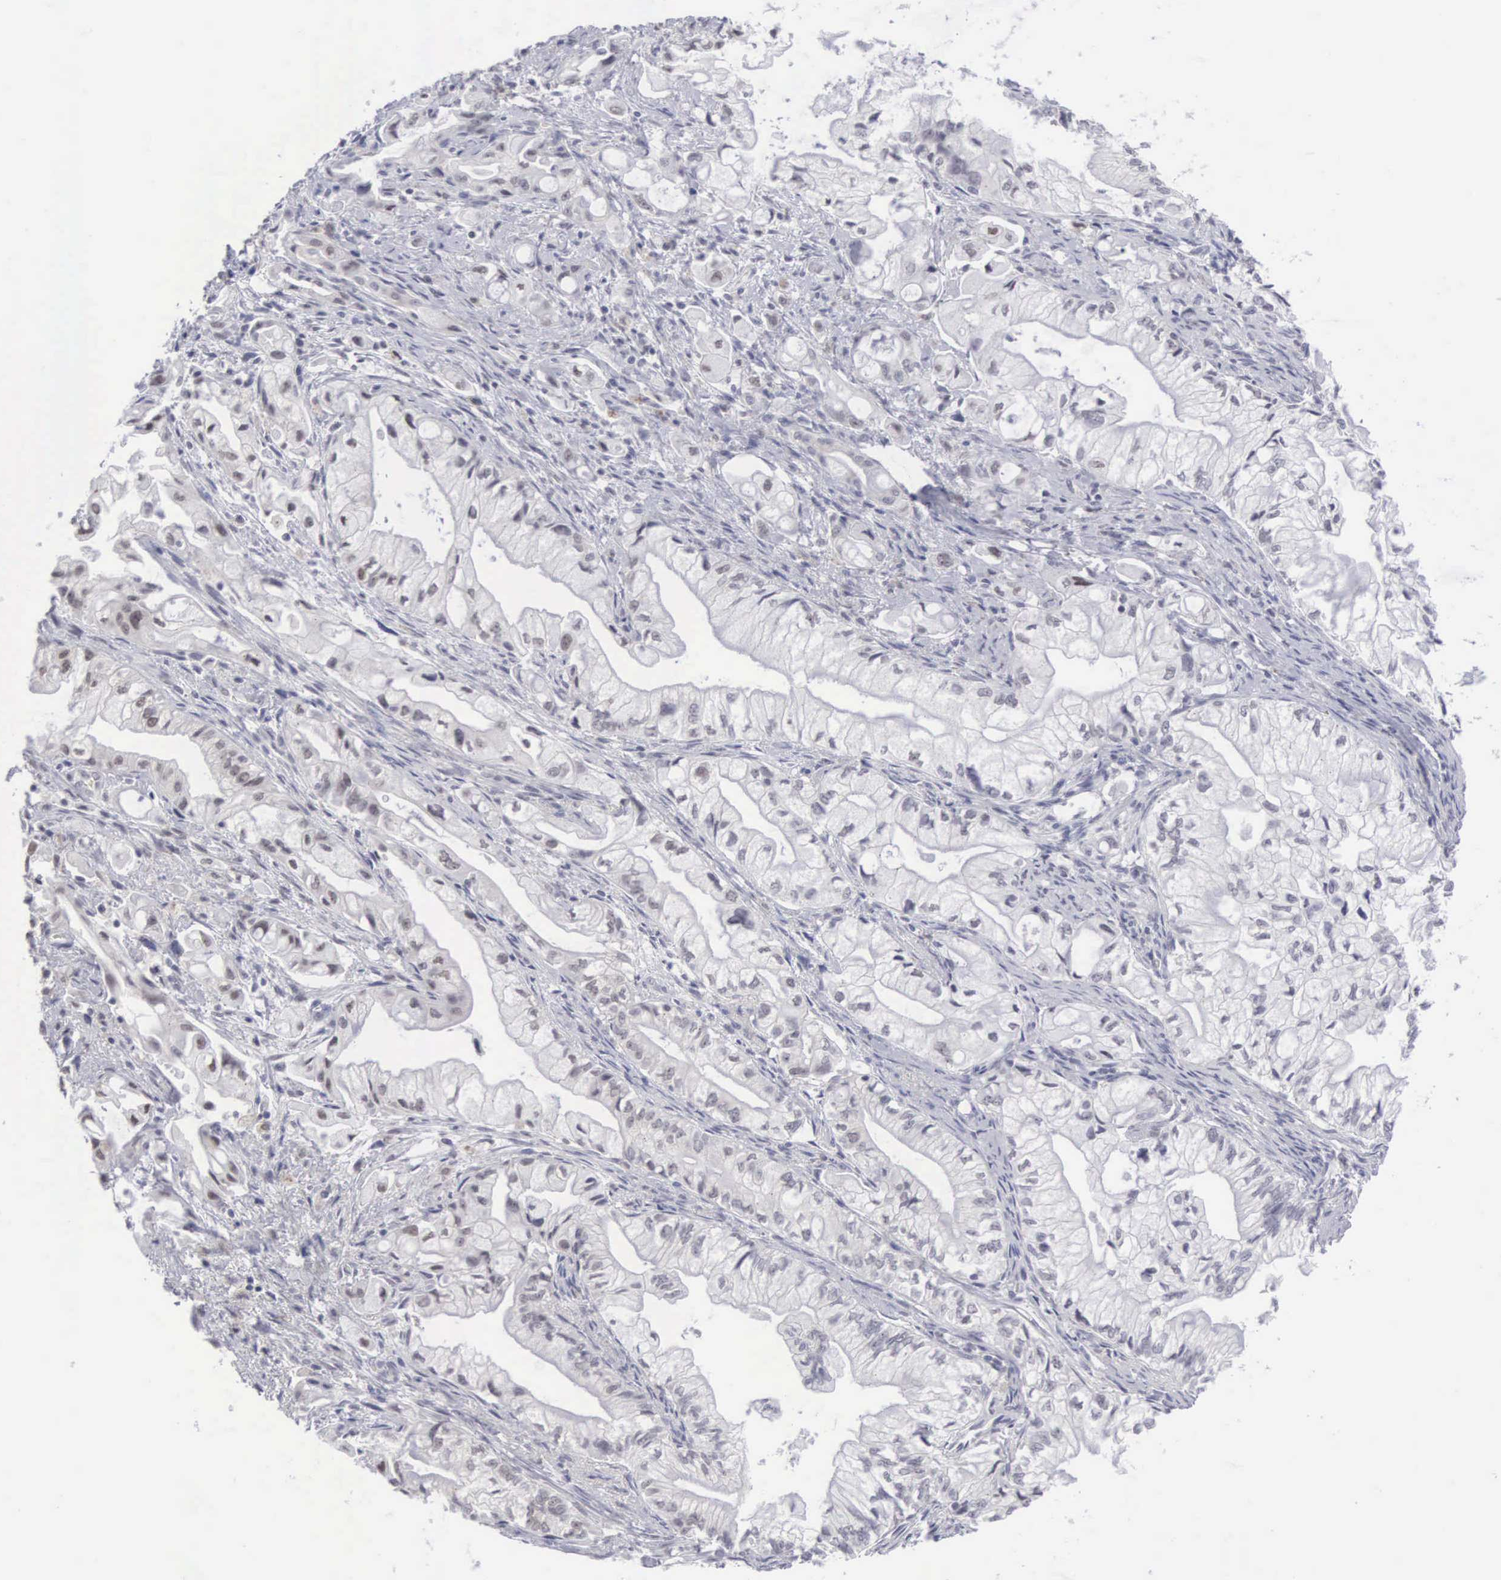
{"staining": {"intensity": "weak", "quantity": "<25%", "location": "nuclear"}, "tissue": "pancreatic cancer", "cell_type": "Tumor cells", "image_type": "cancer", "snomed": [{"axis": "morphology", "description": "Adenocarcinoma, NOS"}, {"axis": "topography", "description": "Pancreas"}], "caption": "IHC photomicrograph of neoplastic tissue: pancreatic adenocarcinoma stained with DAB (3,3'-diaminobenzidine) demonstrates no significant protein expression in tumor cells. Brightfield microscopy of immunohistochemistry stained with DAB (brown) and hematoxylin (blue), captured at high magnification.", "gene": "MNAT1", "patient": {"sex": "male", "age": 79}}